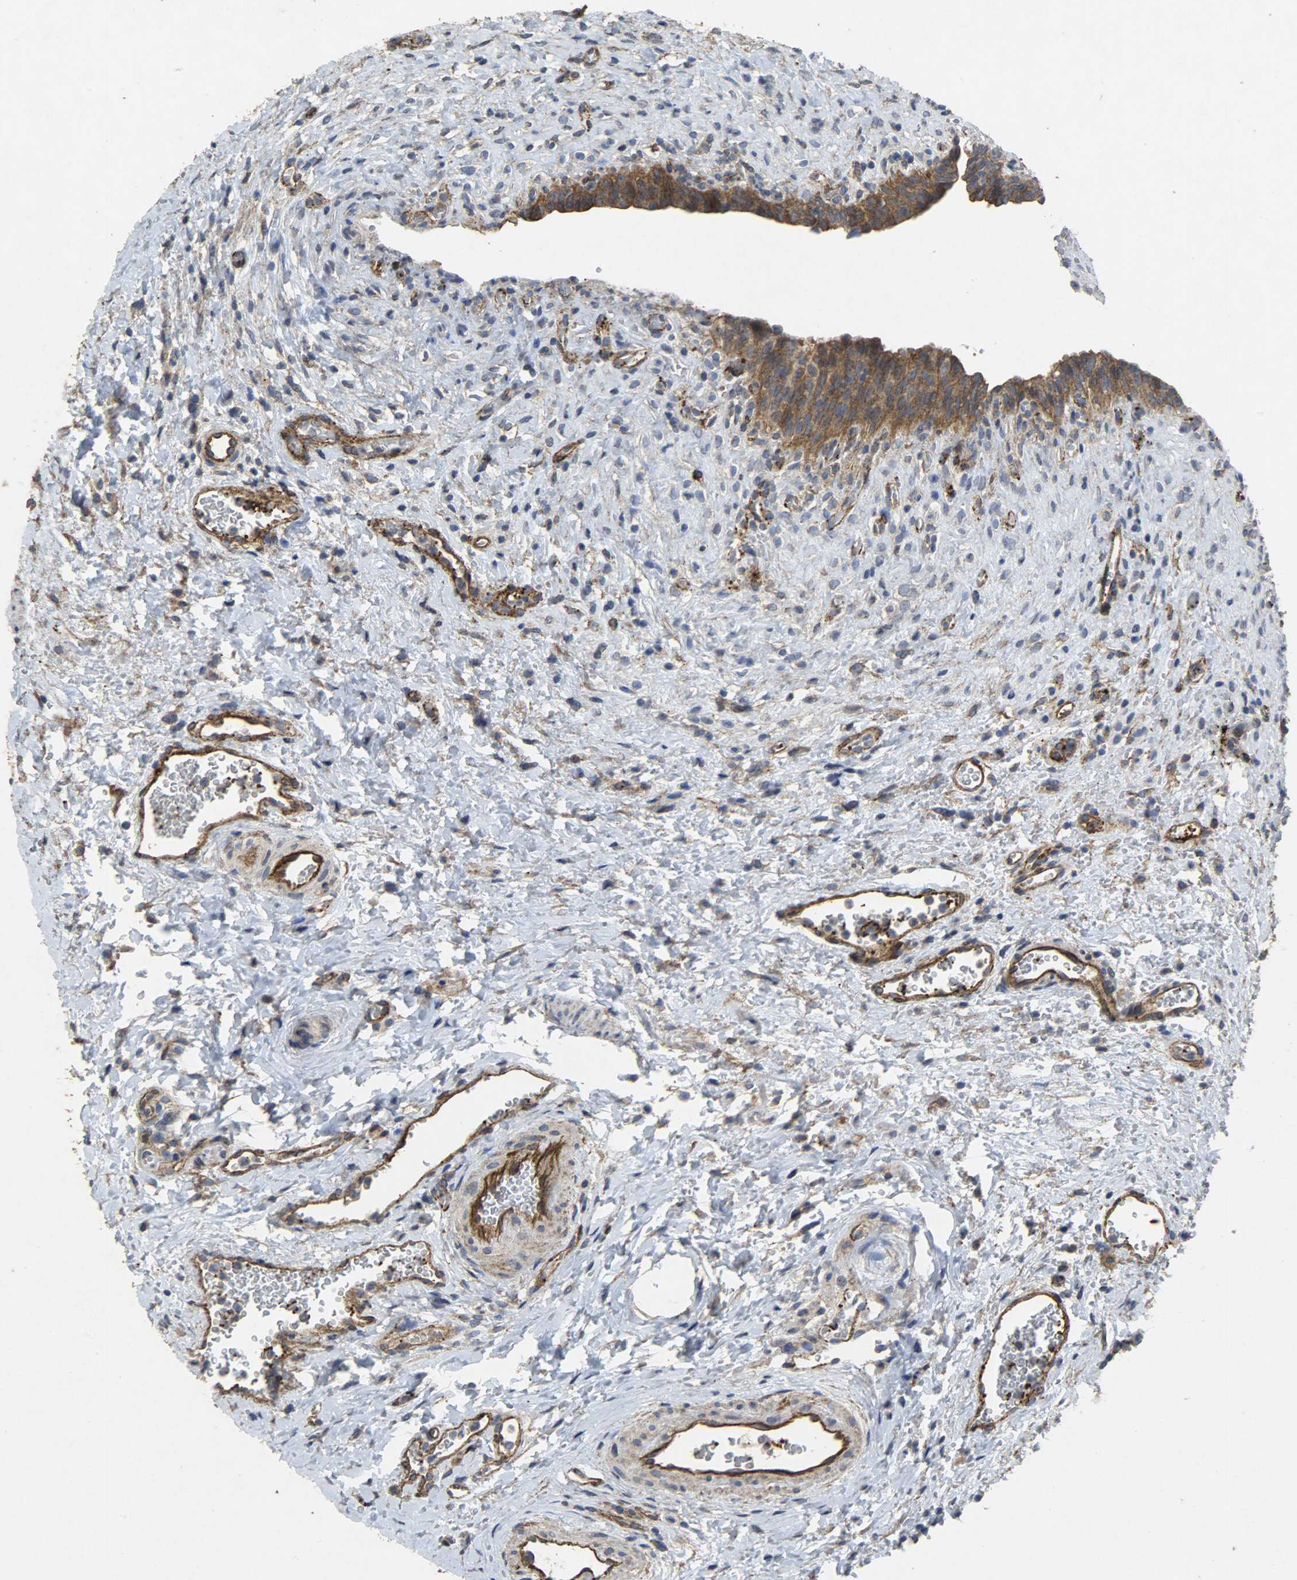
{"staining": {"intensity": "strong", "quantity": ">75%", "location": "cytoplasmic/membranous"}, "tissue": "urinary bladder", "cell_type": "Urothelial cells", "image_type": "normal", "snomed": [{"axis": "morphology", "description": "Normal tissue, NOS"}, {"axis": "morphology", "description": "Dysplasia, NOS"}, {"axis": "topography", "description": "Urinary bladder"}], "caption": "IHC histopathology image of normal human urinary bladder stained for a protein (brown), which shows high levels of strong cytoplasmic/membranous positivity in about >75% of urothelial cells.", "gene": "TPM4", "patient": {"sex": "male", "age": 35}}